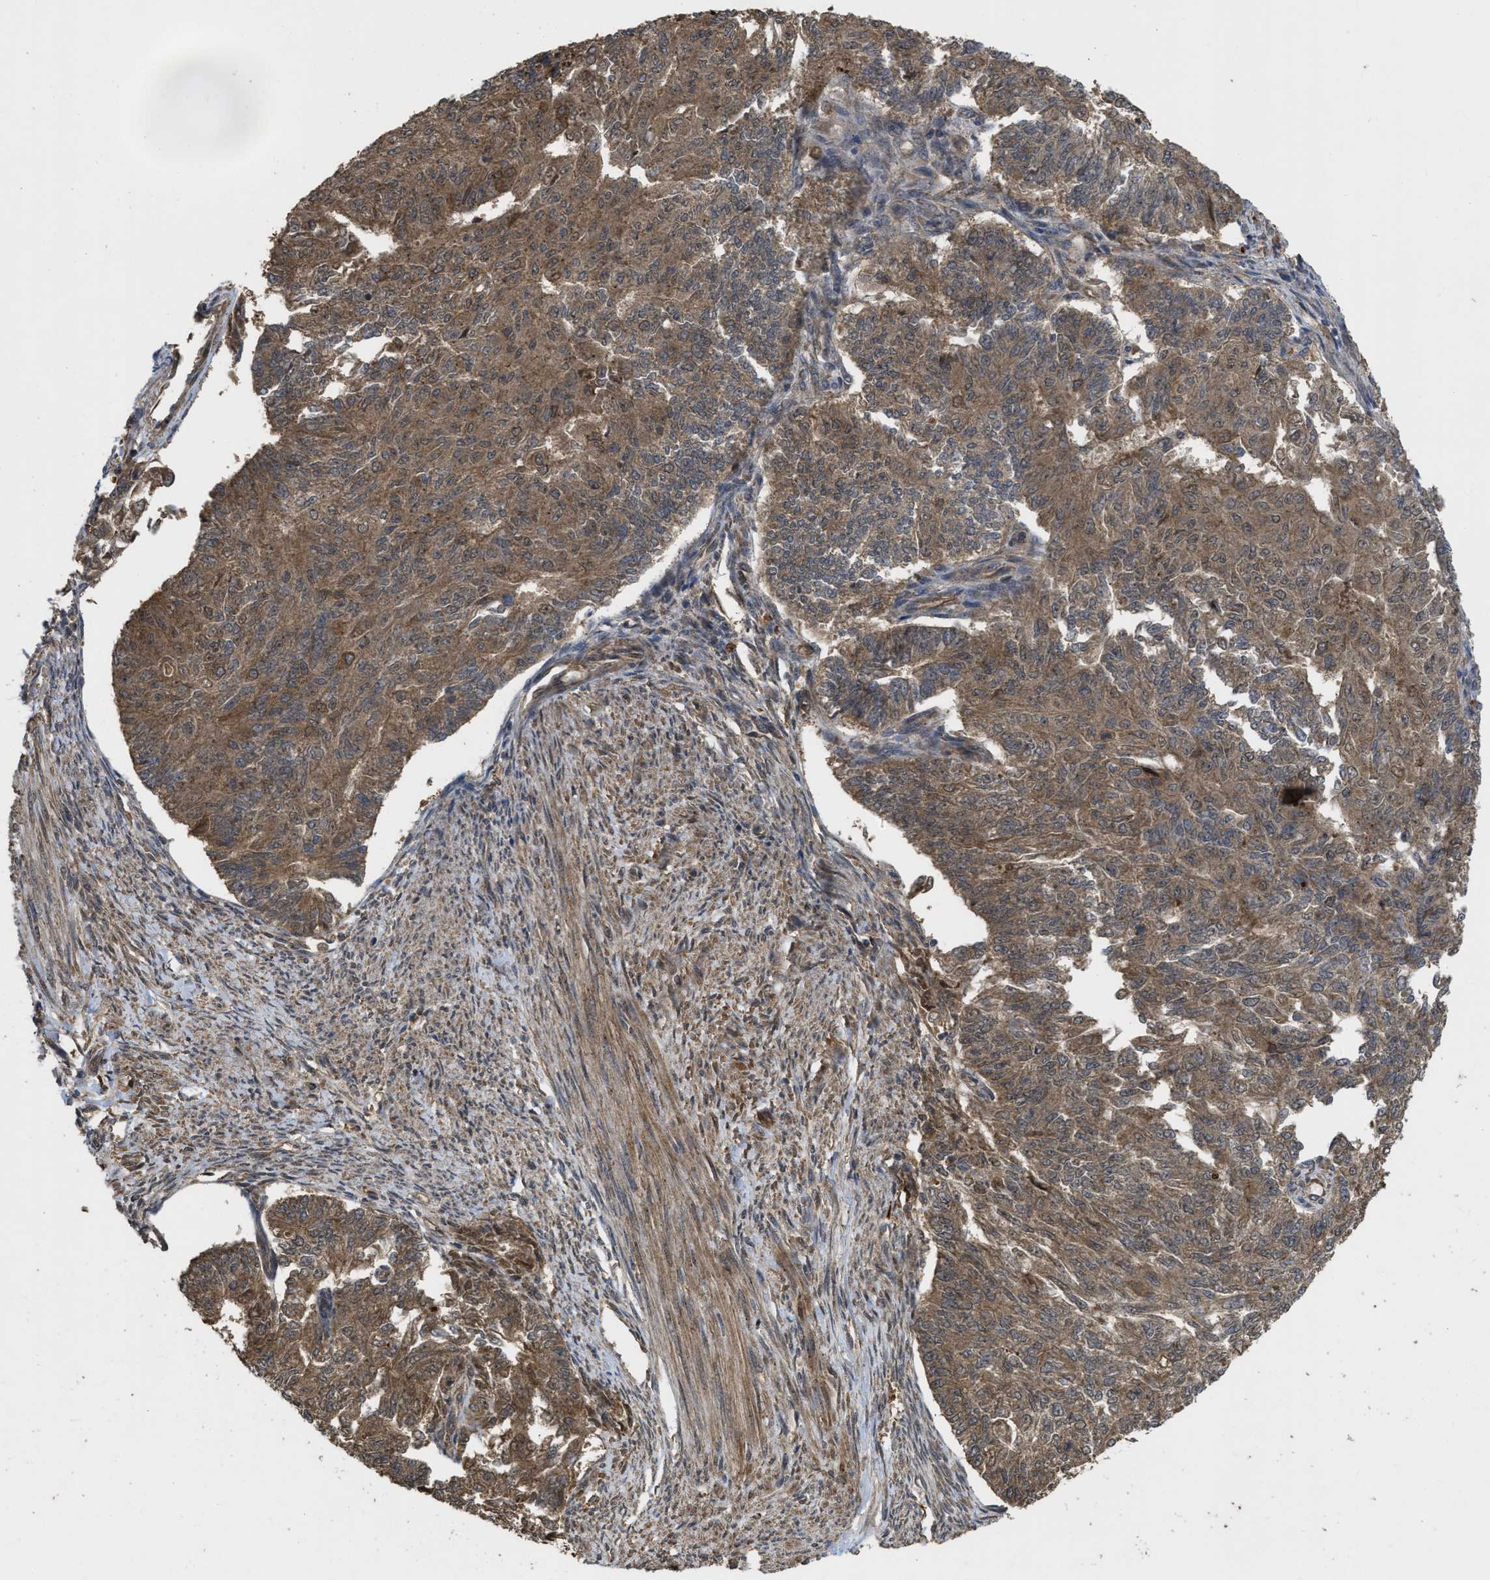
{"staining": {"intensity": "moderate", "quantity": ">75%", "location": "cytoplasmic/membranous"}, "tissue": "endometrial cancer", "cell_type": "Tumor cells", "image_type": "cancer", "snomed": [{"axis": "morphology", "description": "Adenocarcinoma, NOS"}, {"axis": "topography", "description": "Endometrium"}], "caption": "Moderate cytoplasmic/membranous expression is present in approximately >75% of tumor cells in adenocarcinoma (endometrial). (DAB = brown stain, brightfield microscopy at high magnification).", "gene": "FZD6", "patient": {"sex": "female", "age": 32}}